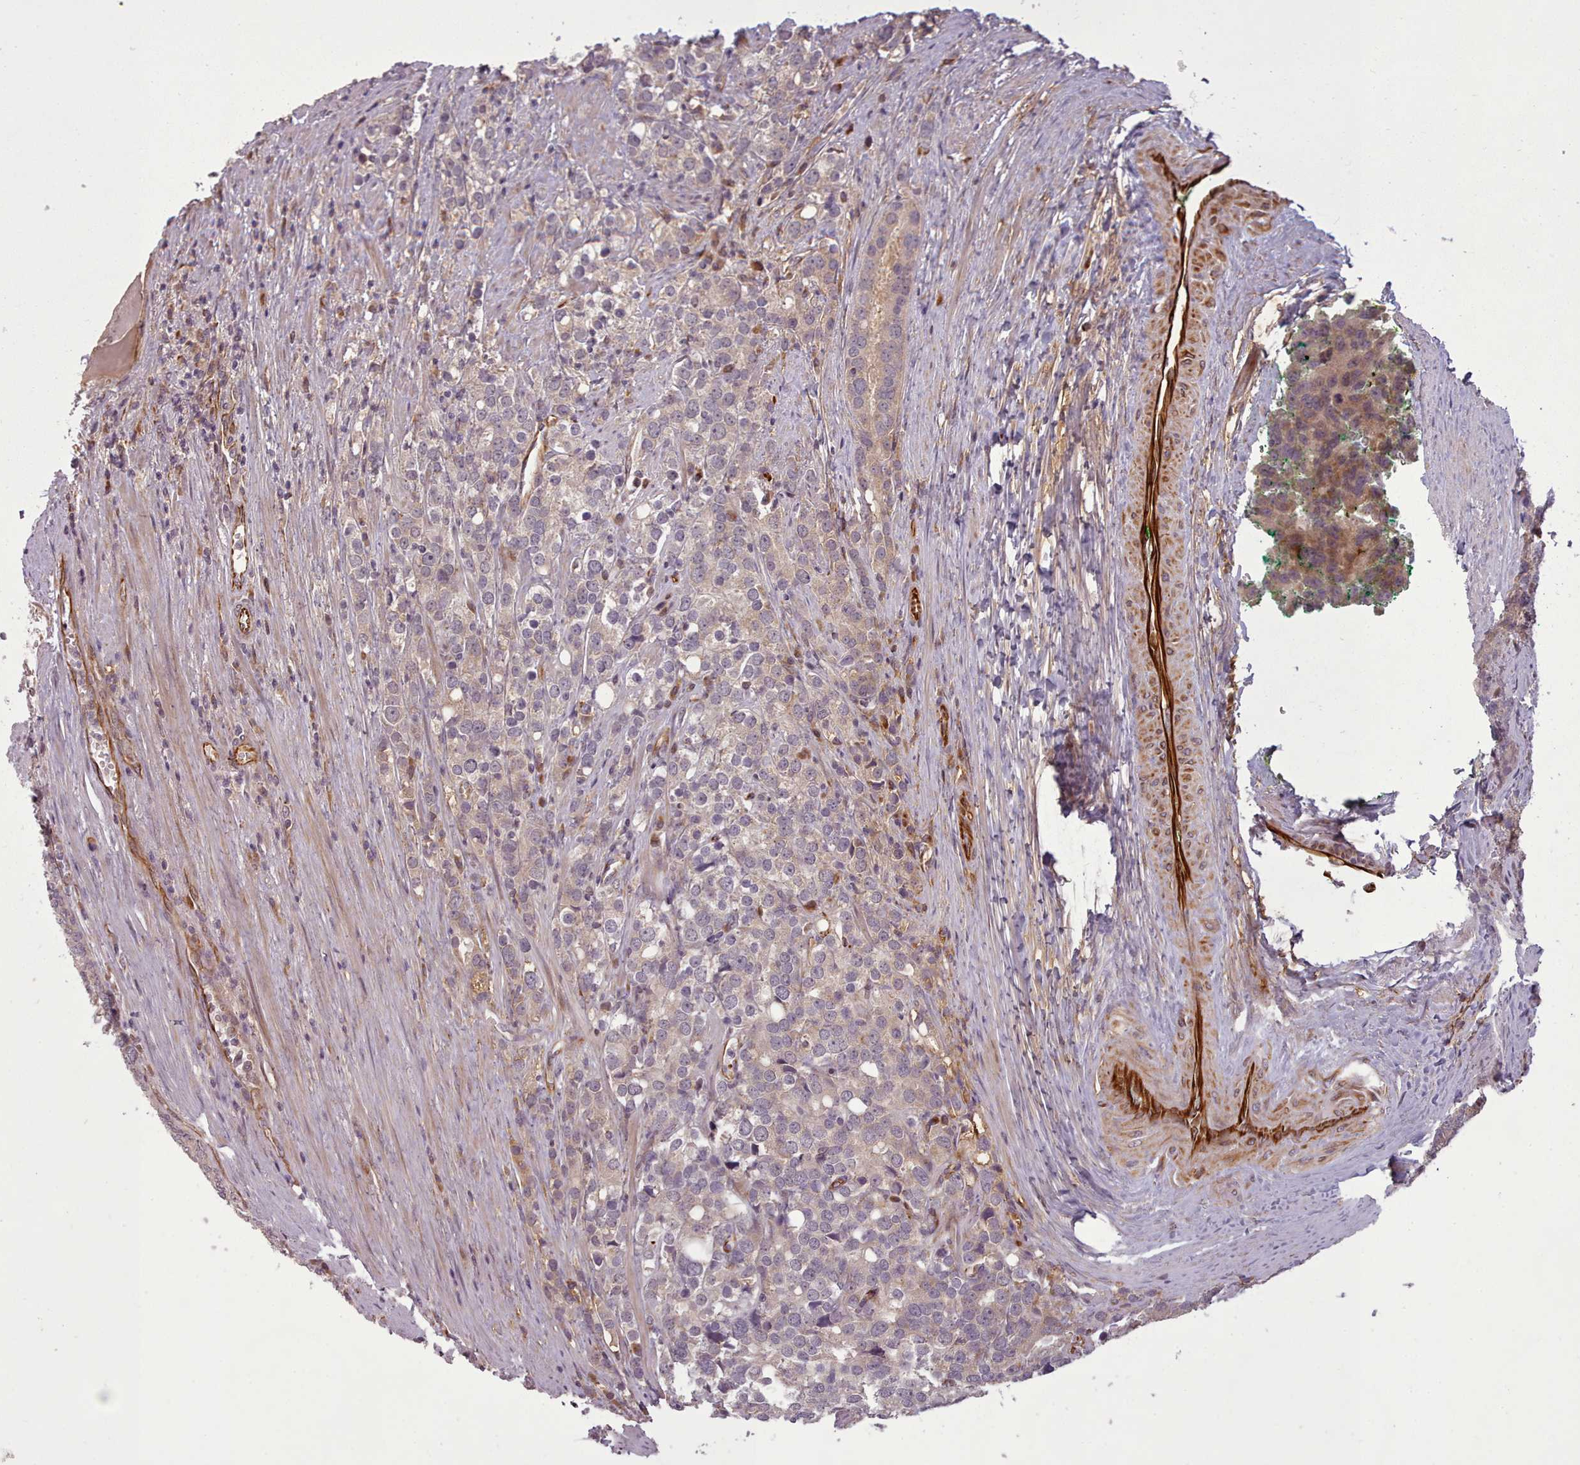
{"staining": {"intensity": "weak", "quantity": "<25%", "location": "cytoplasmic/membranous"}, "tissue": "prostate cancer", "cell_type": "Tumor cells", "image_type": "cancer", "snomed": [{"axis": "morphology", "description": "Adenocarcinoma, High grade"}, {"axis": "topography", "description": "Prostate"}], "caption": "This is a histopathology image of immunohistochemistry staining of prostate high-grade adenocarcinoma, which shows no staining in tumor cells.", "gene": "GBGT1", "patient": {"sex": "male", "age": 71}}